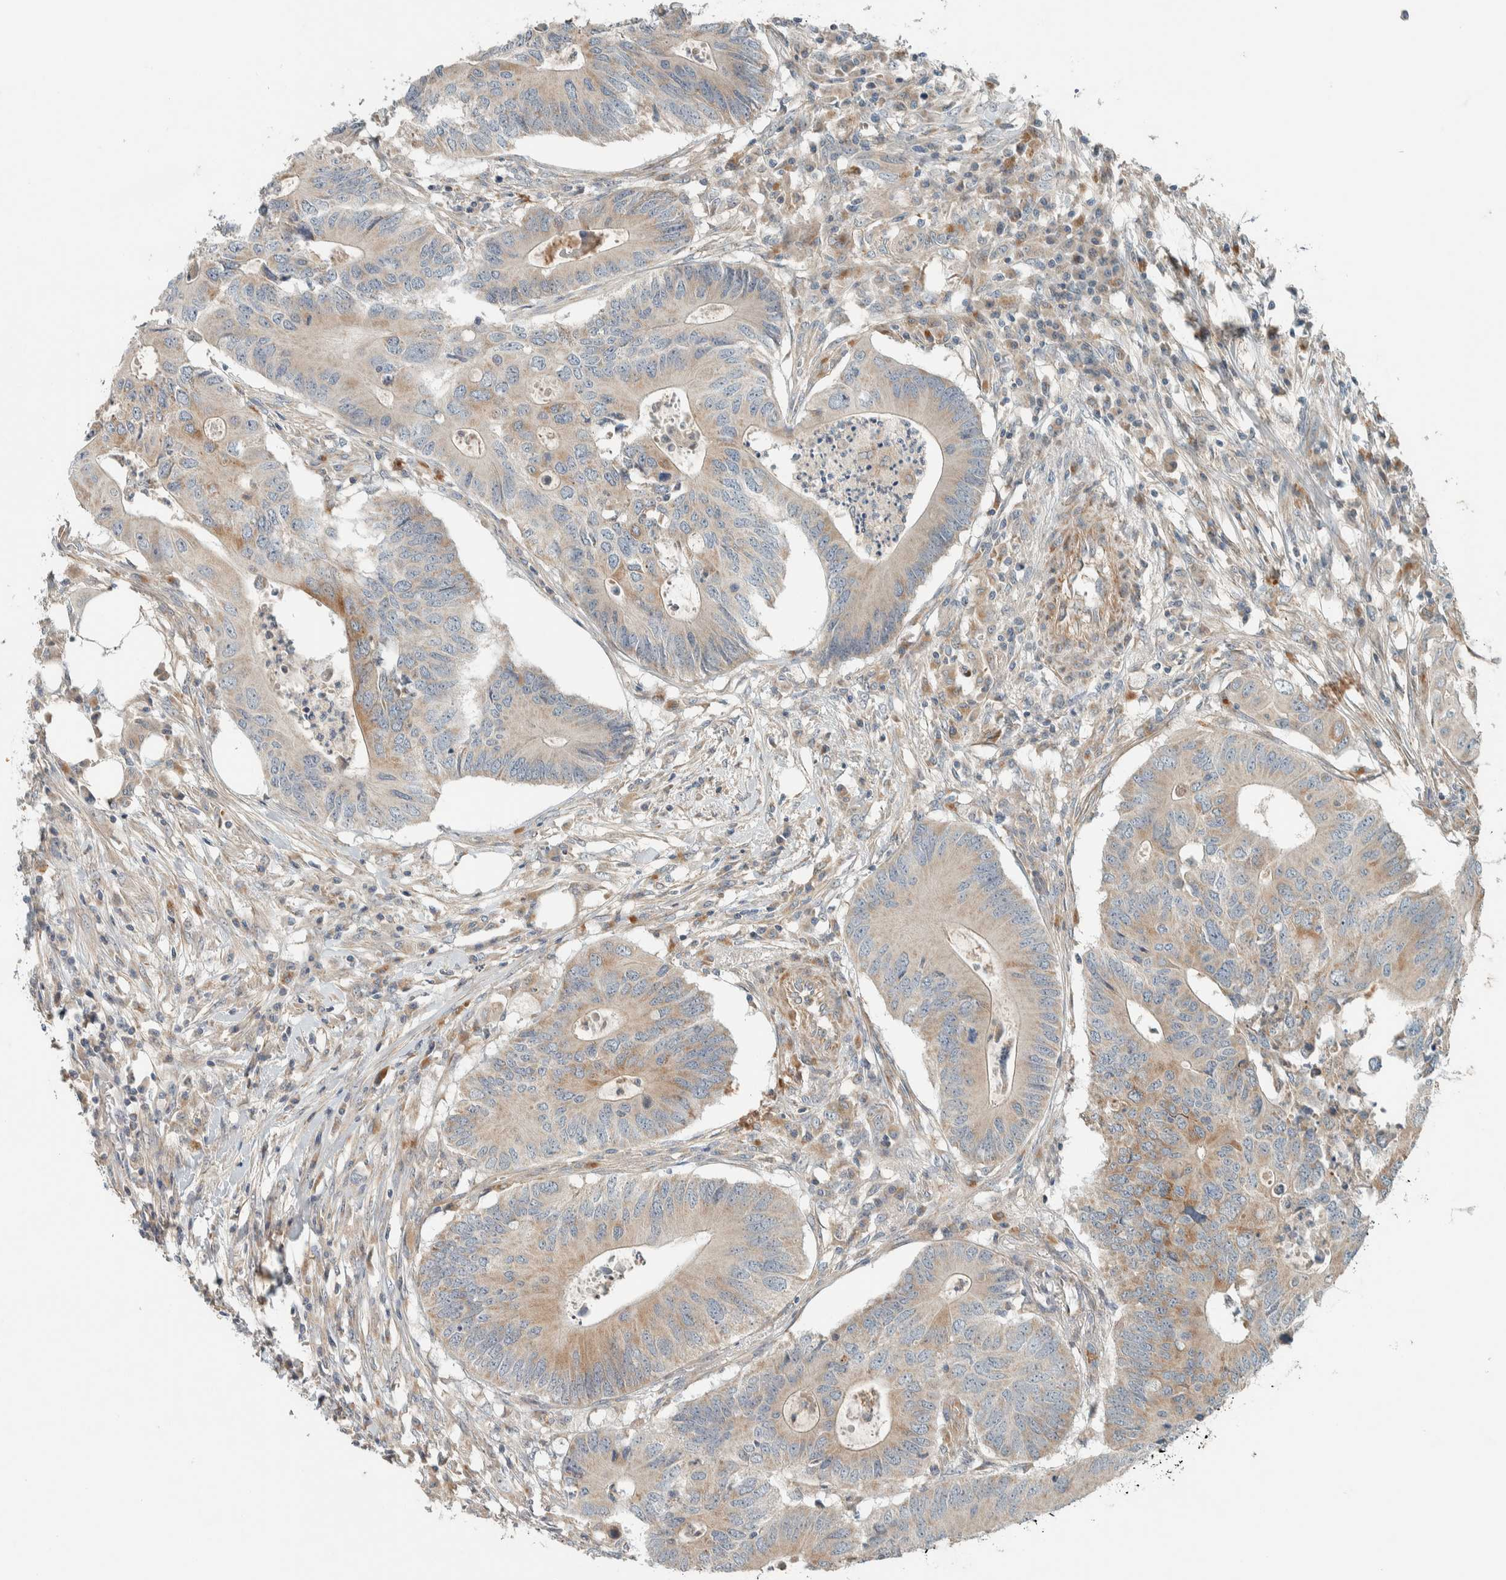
{"staining": {"intensity": "weak", "quantity": "25%-75%", "location": "cytoplasmic/membranous"}, "tissue": "colorectal cancer", "cell_type": "Tumor cells", "image_type": "cancer", "snomed": [{"axis": "morphology", "description": "Adenocarcinoma, NOS"}, {"axis": "topography", "description": "Colon"}], "caption": "IHC micrograph of colorectal adenocarcinoma stained for a protein (brown), which displays low levels of weak cytoplasmic/membranous expression in approximately 25%-75% of tumor cells.", "gene": "SLFN12L", "patient": {"sex": "male", "age": 71}}